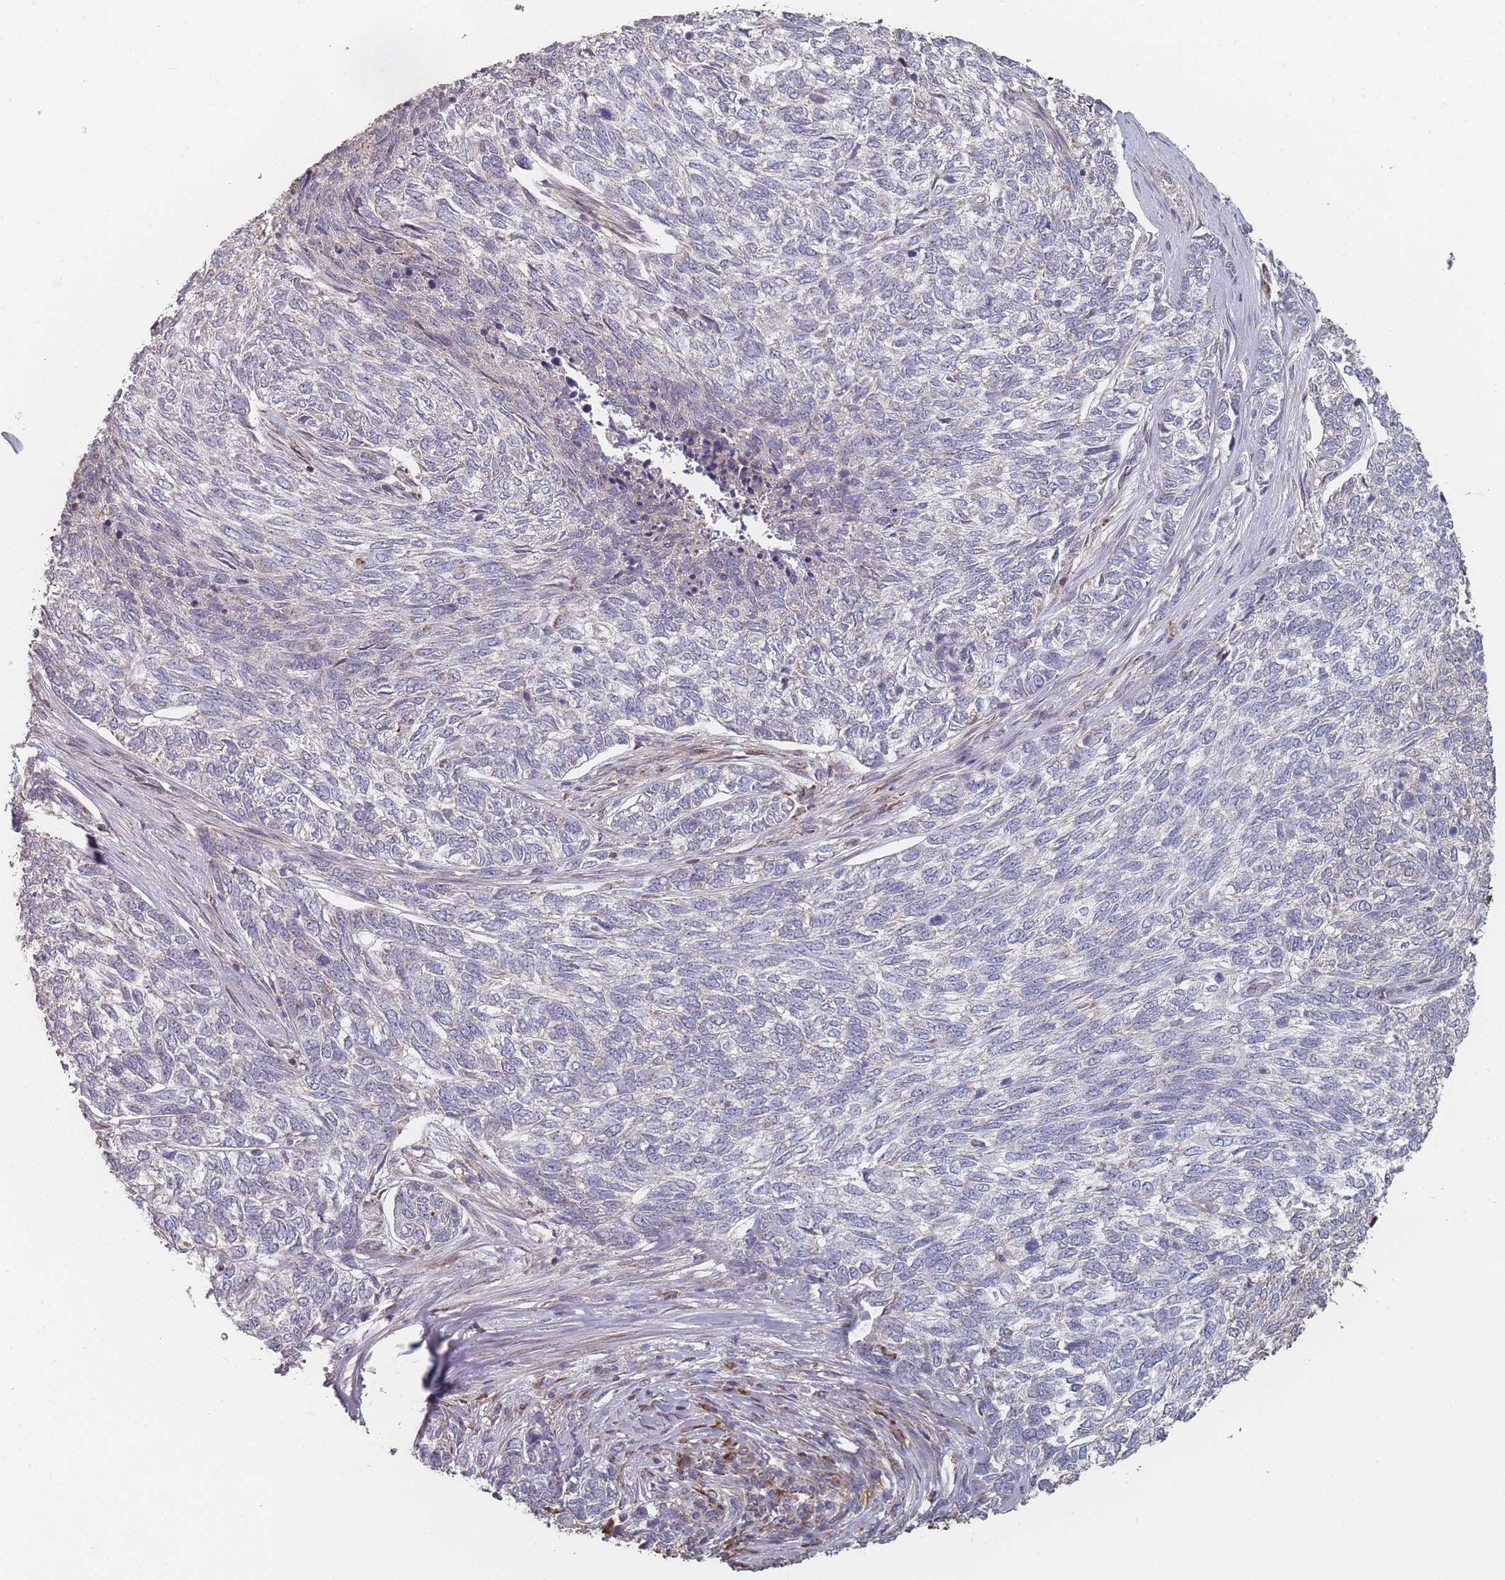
{"staining": {"intensity": "negative", "quantity": "none", "location": "none"}, "tissue": "skin cancer", "cell_type": "Tumor cells", "image_type": "cancer", "snomed": [{"axis": "morphology", "description": "Basal cell carcinoma"}, {"axis": "topography", "description": "Skin"}], "caption": "Immunohistochemistry photomicrograph of skin cancer (basal cell carcinoma) stained for a protein (brown), which reveals no positivity in tumor cells.", "gene": "PSMB3", "patient": {"sex": "female", "age": 65}}